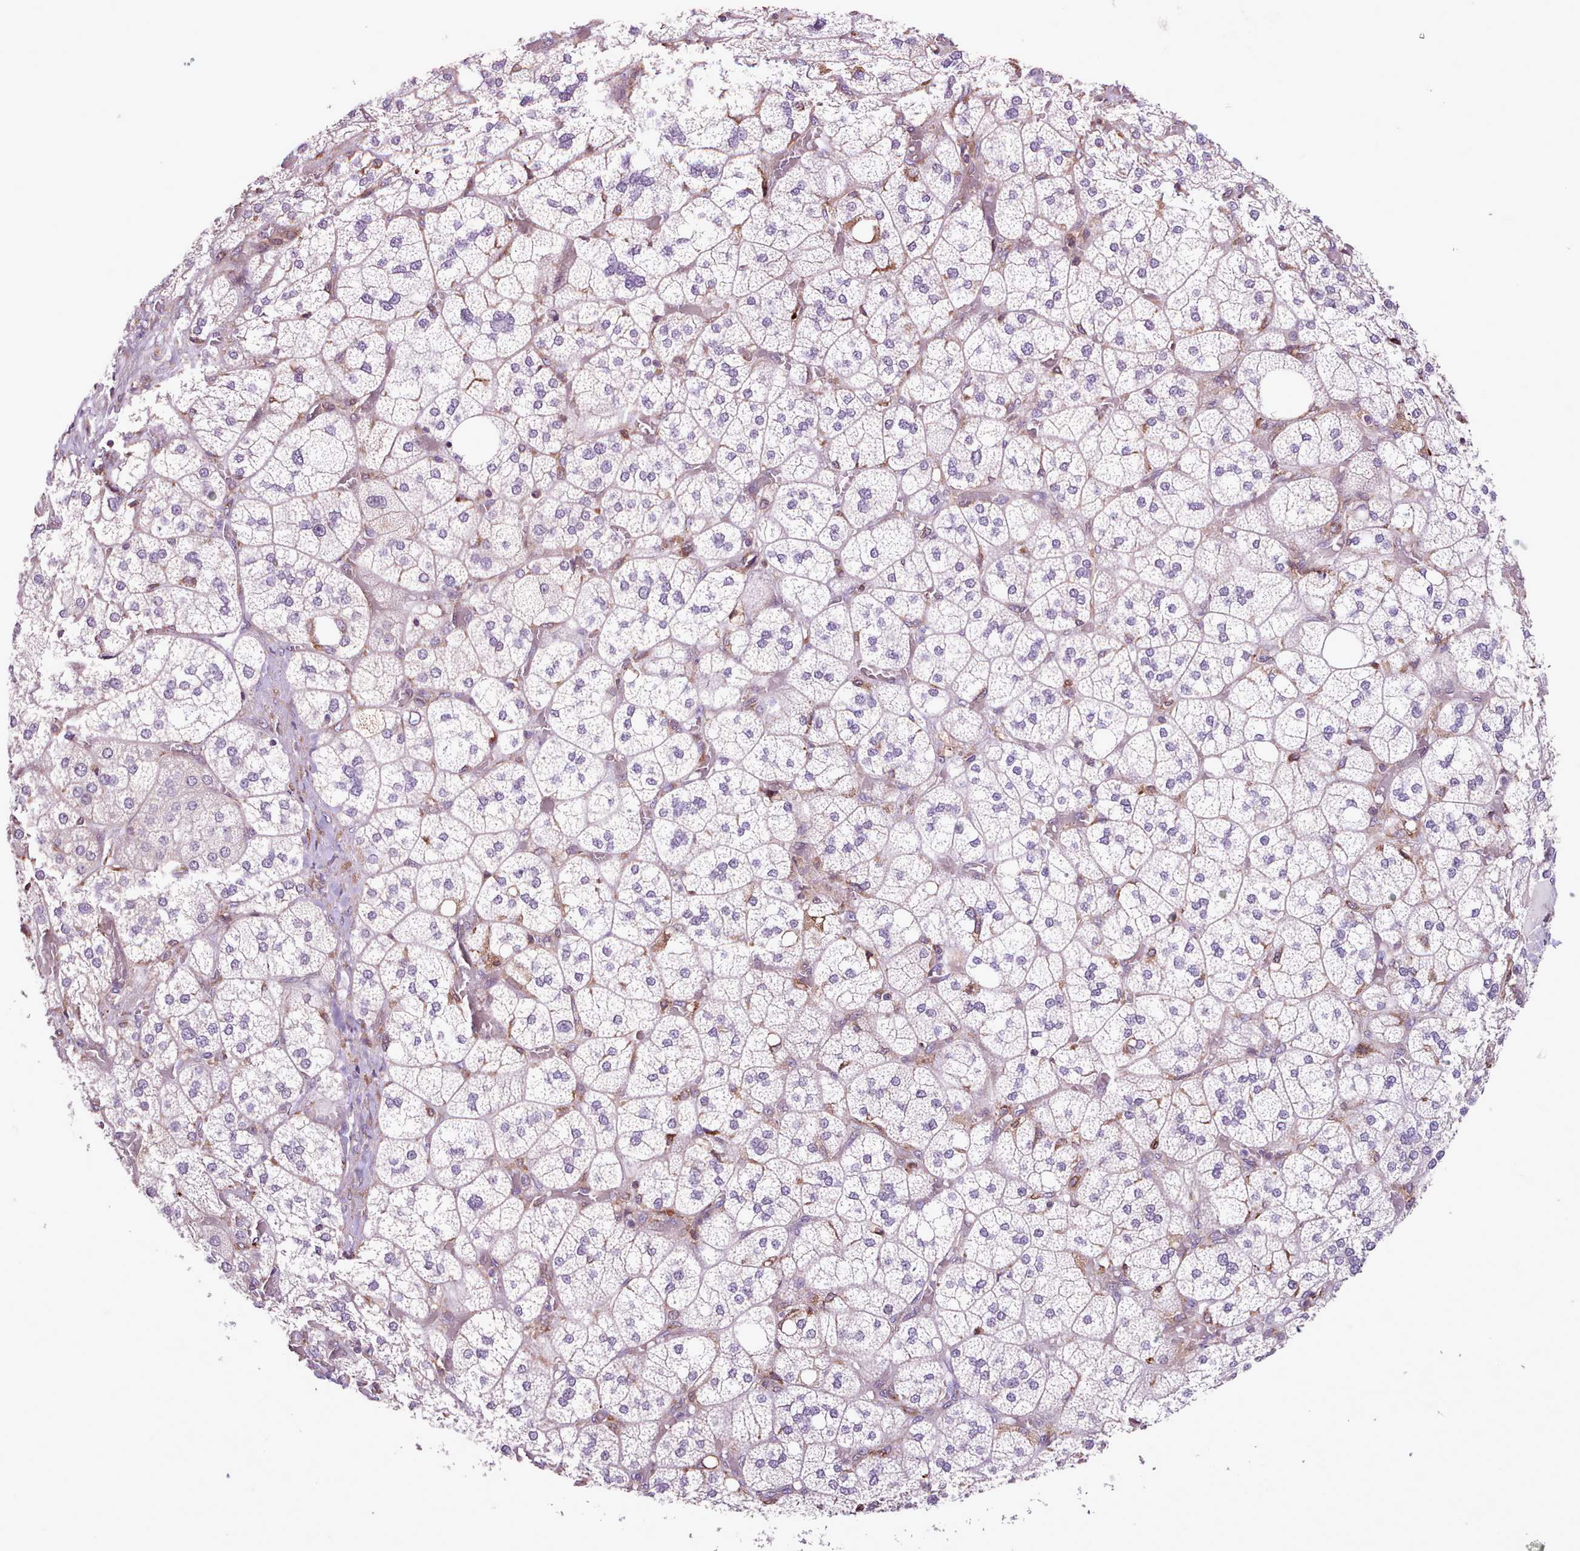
{"staining": {"intensity": "moderate", "quantity": "25%-75%", "location": "cytoplasmic/membranous,nuclear"}, "tissue": "adrenal gland", "cell_type": "Glandular cells", "image_type": "normal", "snomed": [{"axis": "morphology", "description": "Normal tissue, NOS"}, {"axis": "topography", "description": "Adrenal gland"}], "caption": "This is an image of IHC staining of normal adrenal gland, which shows moderate staining in the cytoplasmic/membranous,nuclear of glandular cells.", "gene": "TTLL3", "patient": {"sex": "male", "age": 61}}